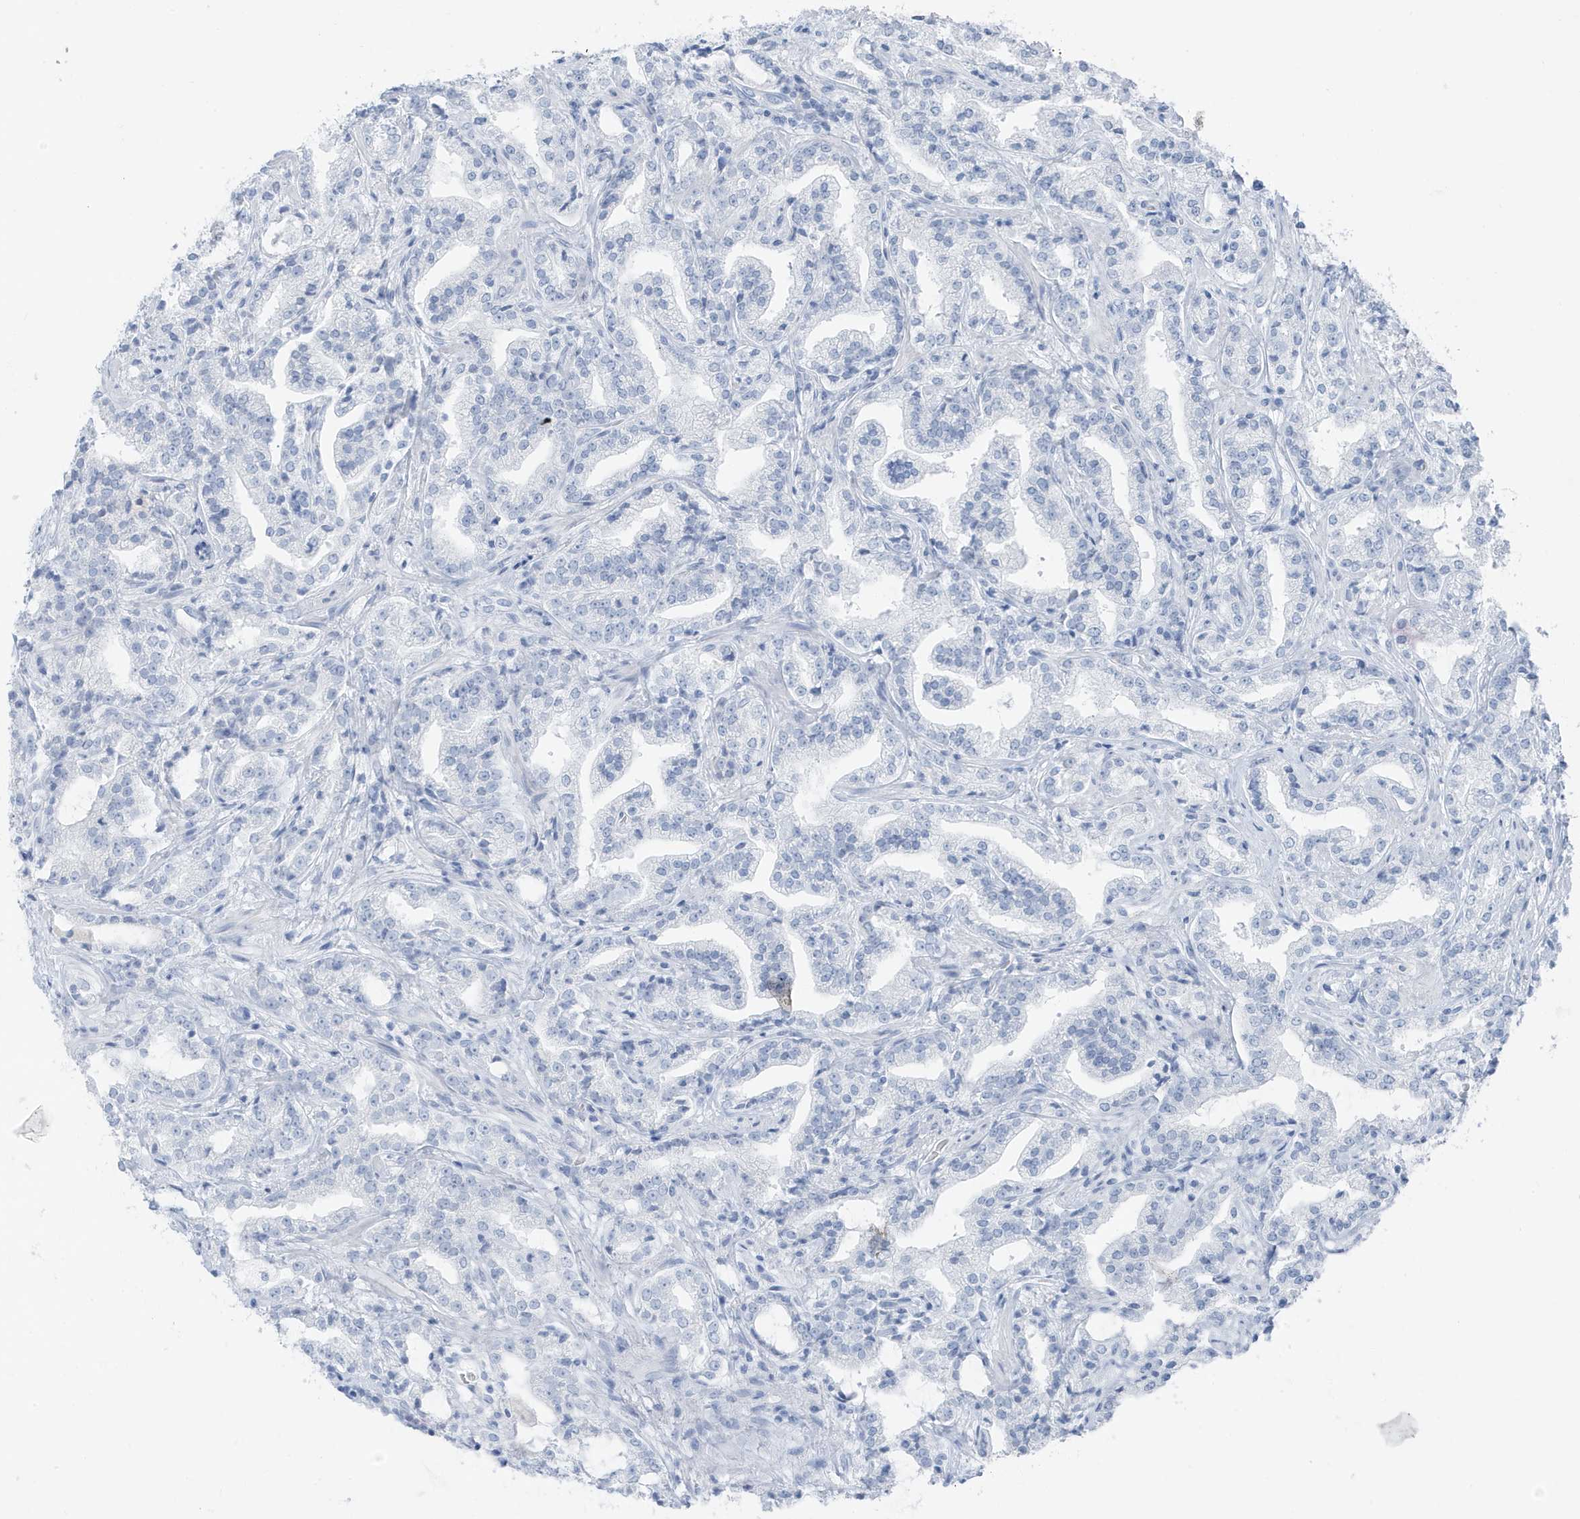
{"staining": {"intensity": "negative", "quantity": "none", "location": "none"}, "tissue": "prostate cancer", "cell_type": "Tumor cells", "image_type": "cancer", "snomed": [{"axis": "morphology", "description": "Adenocarcinoma, High grade"}, {"axis": "topography", "description": "Prostate"}], "caption": "Tumor cells are negative for brown protein staining in prostate cancer.", "gene": "ZFP64", "patient": {"sex": "male", "age": 64}}